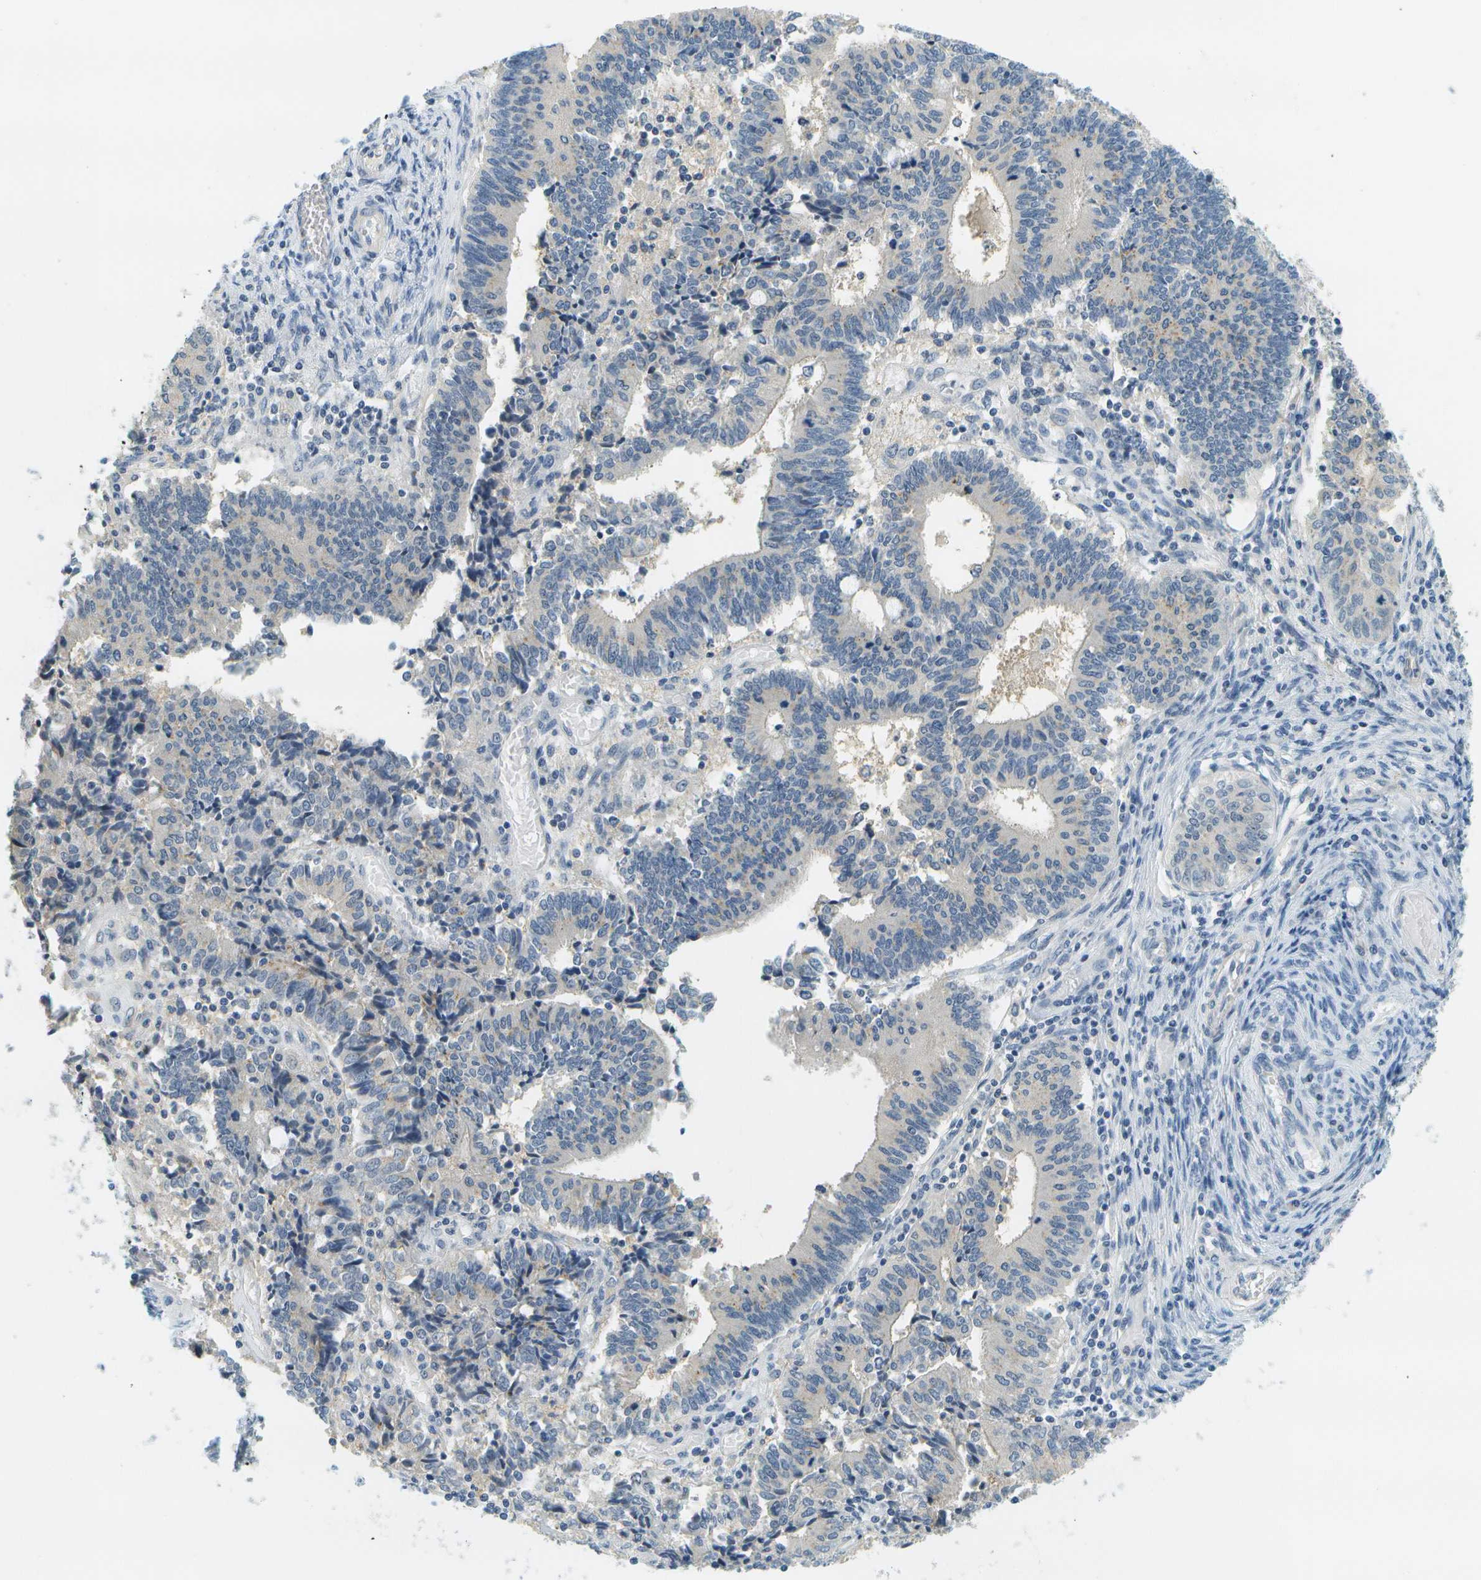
{"staining": {"intensity": "weak", "quantity": "<25%", "location": "cytoplasmic/membranous"}, "tissue": "cervical cancer", "cell_type": "Tumor cells", "image_type": "cancer", "snomed": [{"axis": "morphology", "description": "Adenocarcinoma, NOS"}, {"axis": "topography", "description": "Cervix"}], "caption": "This is an immunohistochemistry (IHC) image of human cervical adenocarcinoma. There is no positivity in tumor cells.", "gene": "RASGRP2", "patient": {"sex": "female", "age": 44}}